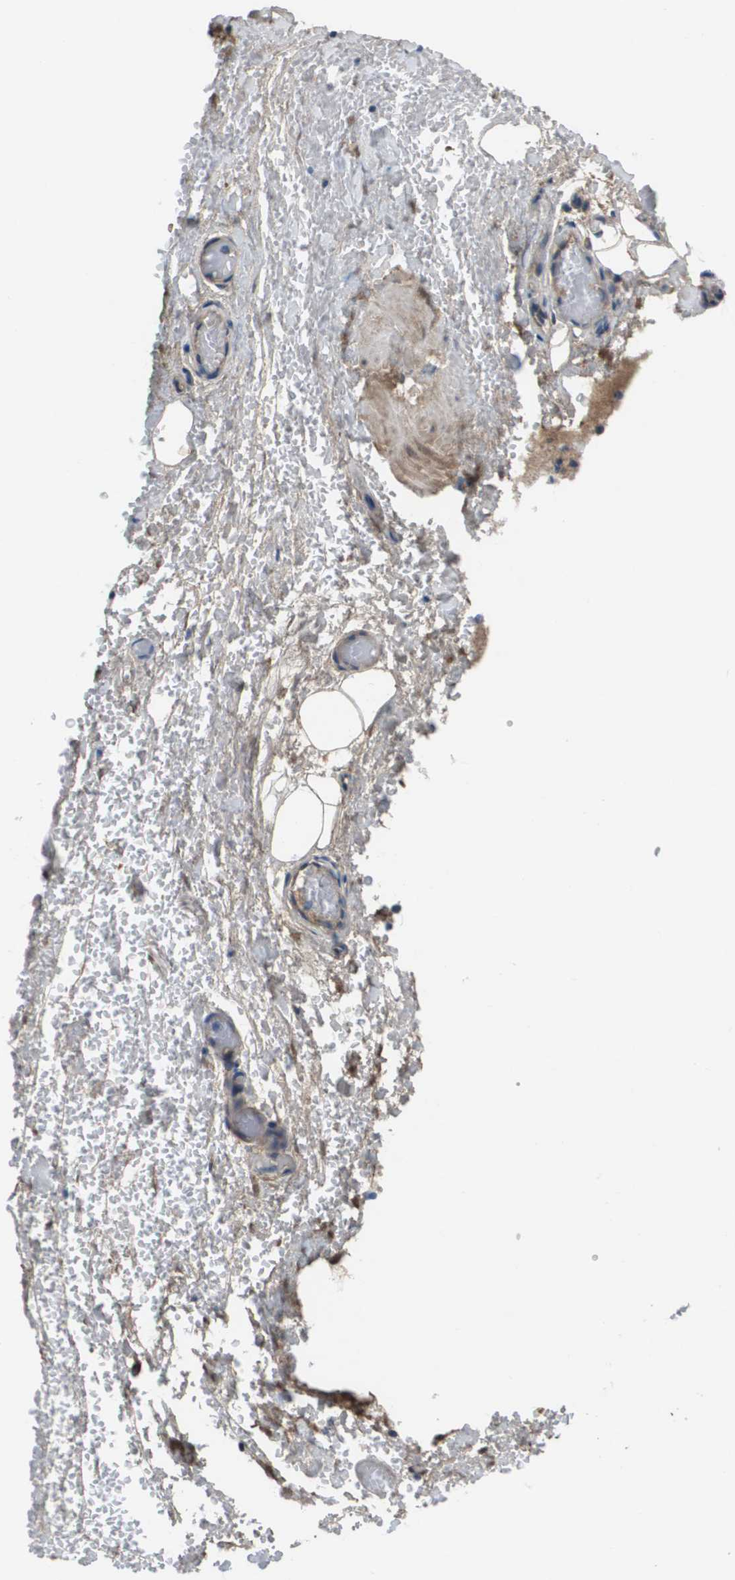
{"staining": {"intensity": "moderate", "quantity": "<25%", "location": "cytoplasmic/membranous"}, "tissue": "adipose tissue", "cell_type": "Adipocytes", "image_type": "normal", "snomed": [{"axis": "morphology", "description": "Normal tissue, NOS"}, {"axis": "morphology", "description": "Adenocarcinoma, NOS"}, {"axis": "topography", "description": "Esophagus"}], "caption": "DAB immunohistochemical staining of benign adipose tissue demonstrates moderate cytoplasmic/membranous protein expression in about <25% of adipocytes.", "gene": "PCOLCE", "patient": {"sex": "male", "age": 62}}